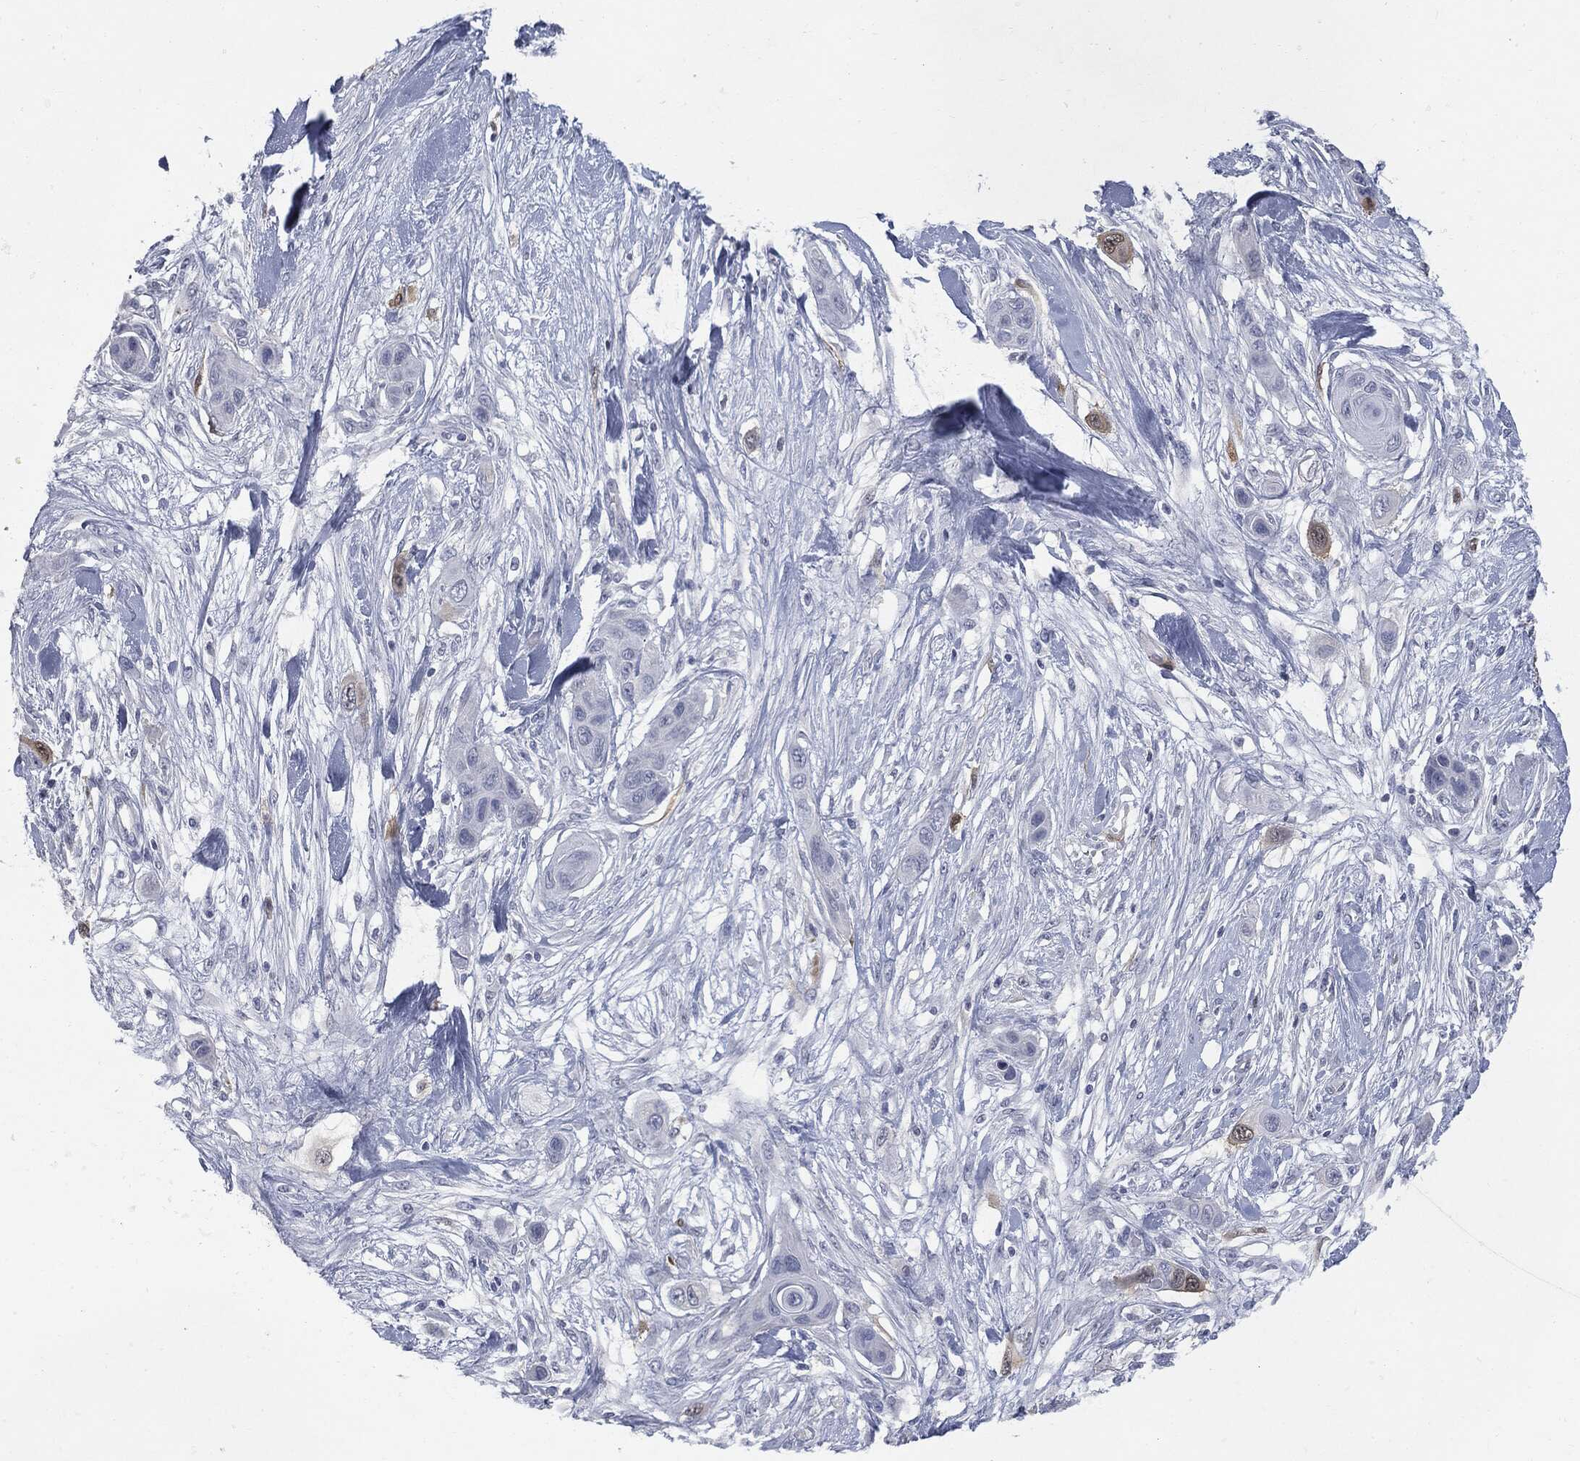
{"staining": {"intensity": "weak", "quantity": "<25%", "location": "cytoplasmic/membranous"}, "tissue": "skin cancer", "cell_type": "Tumor cells", "image_type": "cancer", "snomed": [{"axis": "morphology", "description": "Squamous cell carcinoma, NOS"}, {"axis": "topography", "description": "Skin"}], "caption": "DAB immunohistochemical staining of human skin cancer reveals no significant staining in tumor cells. (Immunohistochemistry (ihc), brightfield microscopy, high magnification).", "gene": "UBE2C", "patient": {"sex": "male", "age": 79}}